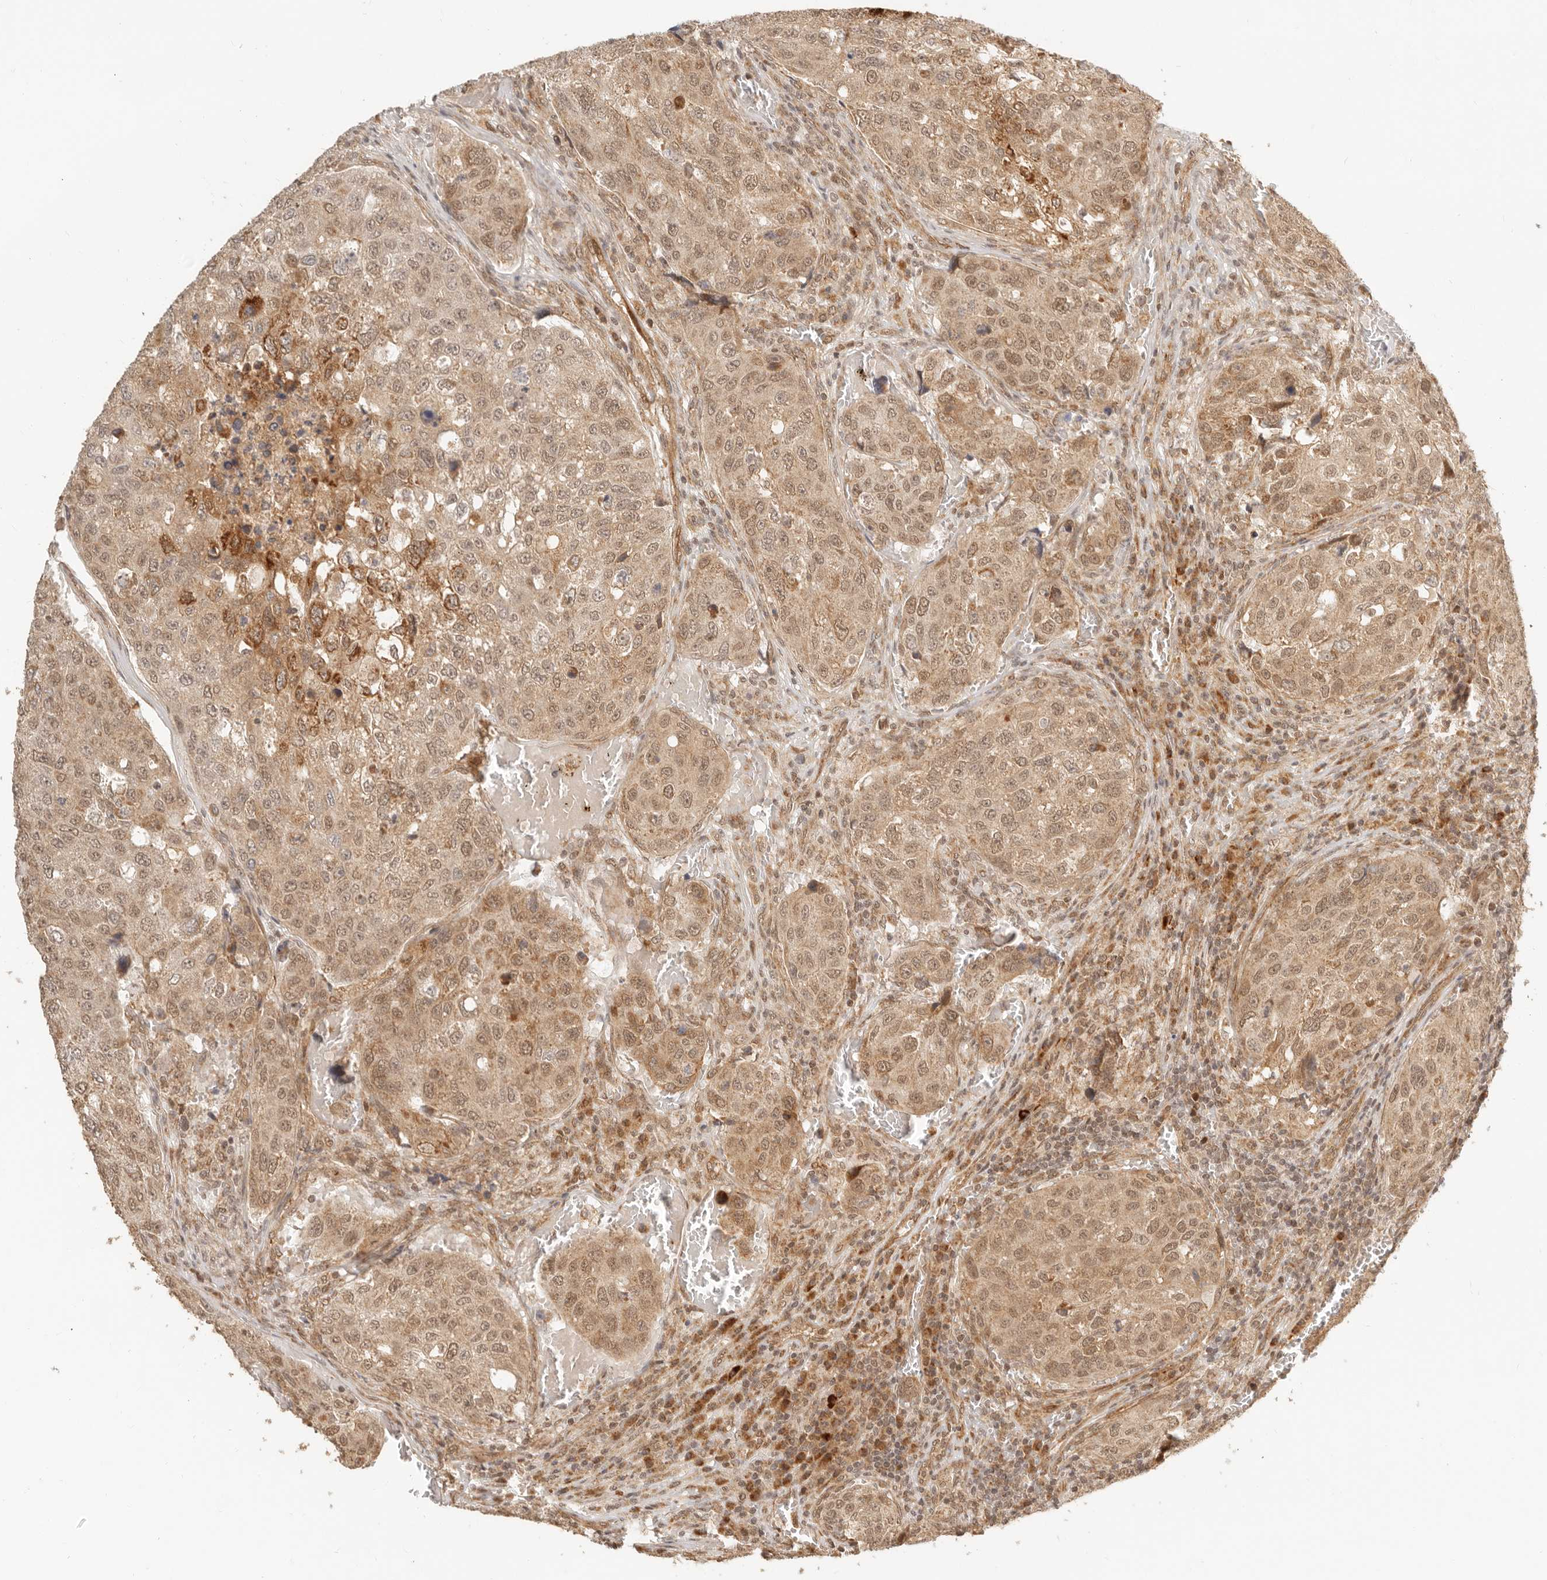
{"staining": {"intensity": "moderate", "quantity": "25%-75%", "location": "nuclear"}, "tissue": "urothelial cancer", "cell_type": "Tumor cells", "image_type": "cancer", "snomed": [{"axis": "morphology", "description": "Urothelial carcinoma, High grade"}, {"axis": "topography", "description": "Lymph node"}, {"axis": "topography", "description": "Urinary bladder"}], "caption": "This photomicrograph demonstrates IHC staining of human urothelial carcinoma (high-grade), with medium moderate nuclear staining in approximately 25%-75% of tumor cells.", "gene": "BAALC", "patient": {"sex": "male", "age": 51}}